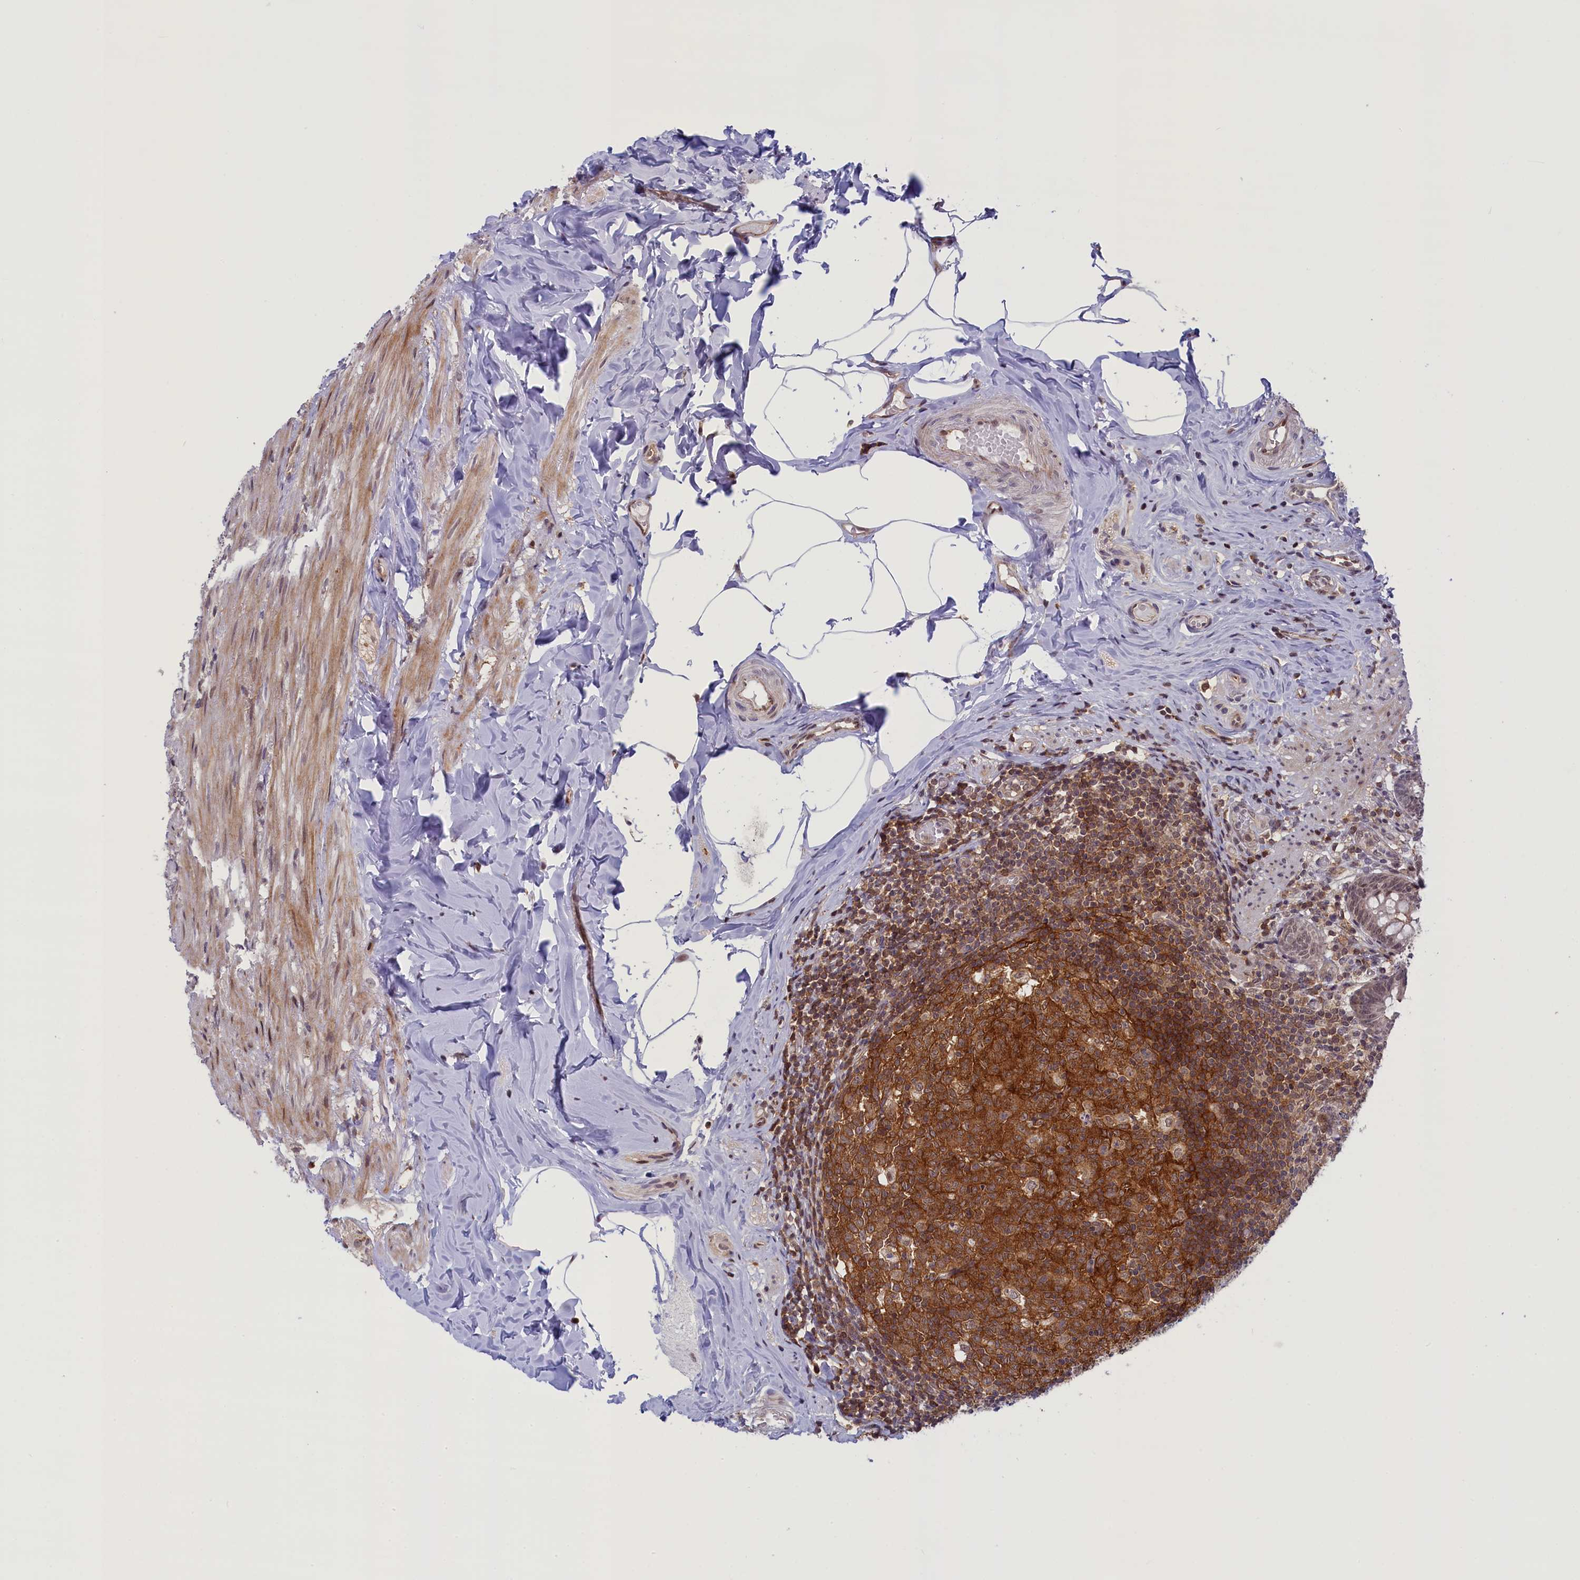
{"staining": {"intensity": "weak", "quantity": ">75%", "location": "nuclear"}, "tissue": "appendix", "cell_type": "Glandular cells", "image_type": "normal", "snomed": [{"axis": "morphology", "description": "Normal tissue, NOS"}, {"axis": "topography", "description": "Appendix"}], "caption": "IHC (DAB) staining of unremarkable human appendix reveals weak nuclear protein staining in approximately >75% of glandular cells.", "gene": "FCHO1", "patient": {"sex": "male", "age": 55}}